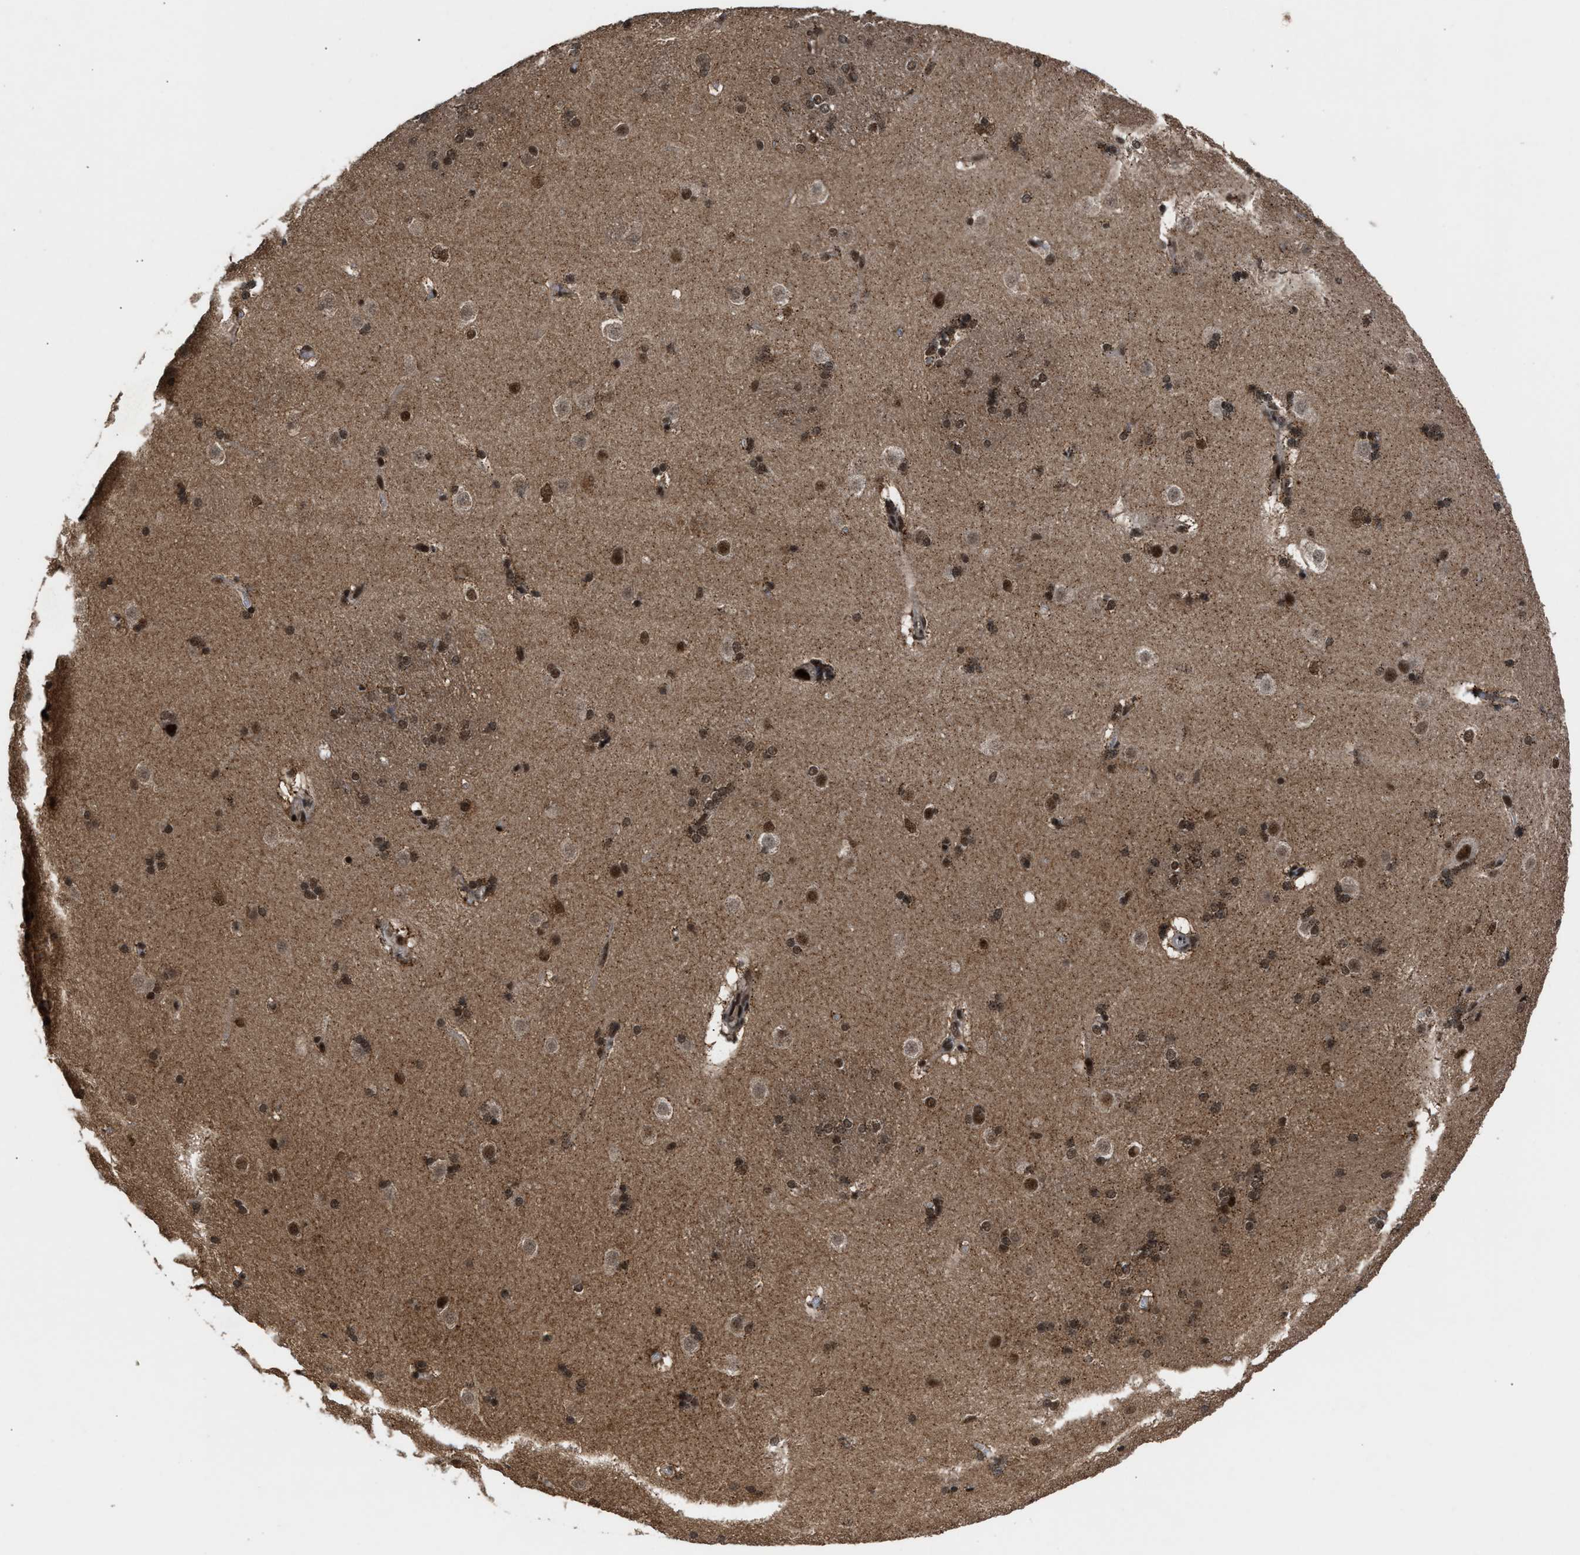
{"staining": {"intensity": "moderate", "quantity": ">75%", "location": "nuclear"}, "tissue": "caudate", "cell_type": "Glial cells", "image_type": "normal", "snomed": [{"axis": "morphology", "description": "Normal tissue, NOS"}, {"axis": "topography", "description": "Lateral ventricle wall"}], "caption": "Immunohistochemistry histopathology image of unremarkable caudate: human caudate stained using immunohistochemistry demonstrates medium levels of moderate protein expression localized specifically in the nuclear of glial cells, appearing as a nuclear brown color.", "gene": "PRPF4", "patient": {"sex": "female", "age": 19}}